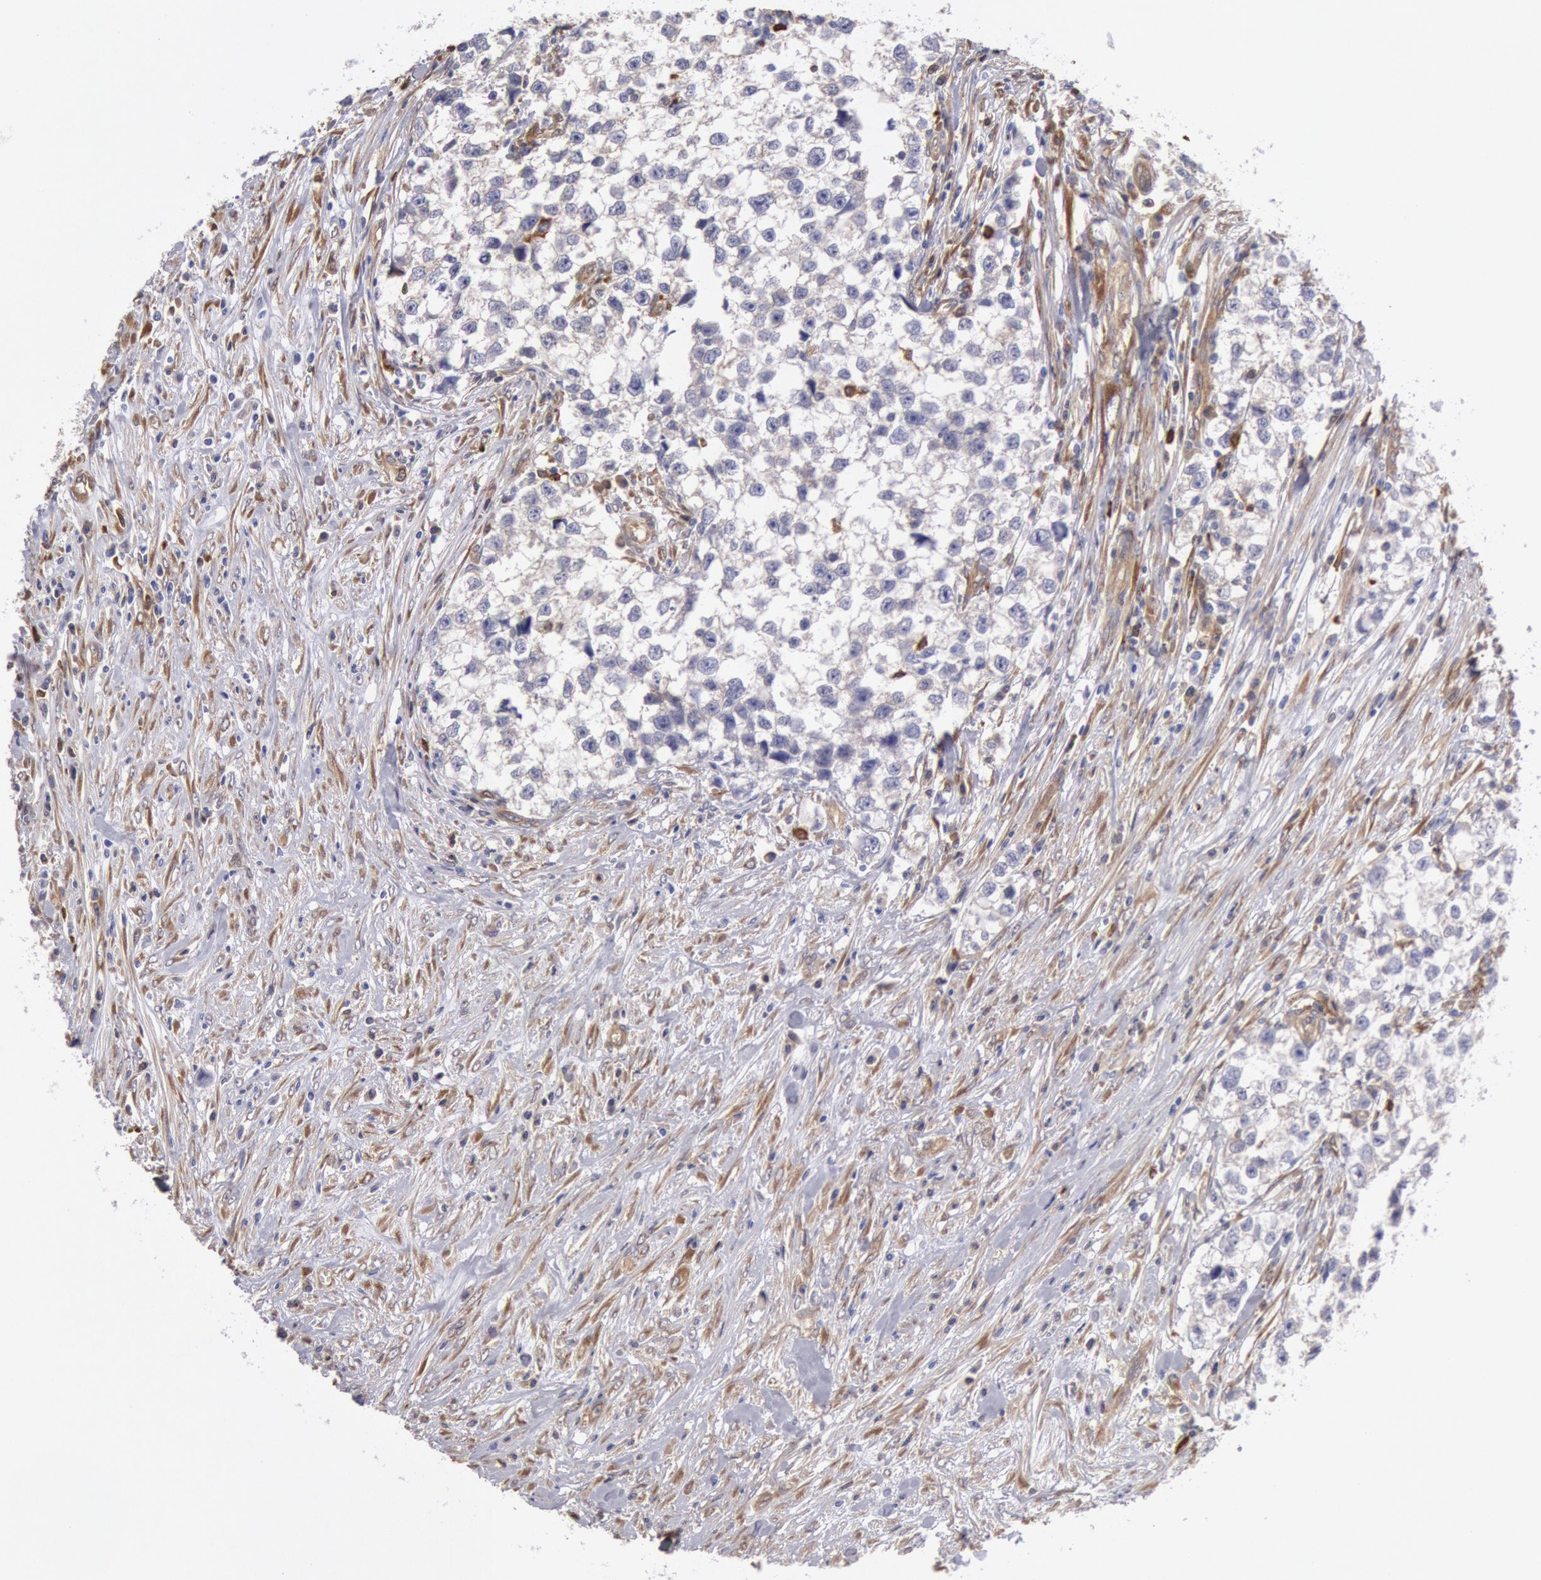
{"staining": {"intensity": "negative", "quantity": "none", "location": "none"}, "tissue": "testis cancer", "cell_type": "Tumor cells", "image_type": "cancer", "snomed": [{"axis": "morphology", "description": "Seminoma, NOS"}, {"axis": "morphology", "description": "Carcinoma, Embryonal, NOS"}, {"axis": "topography", "description": "Testis"}], "caption": "There is no significant staining in tumor cells of seminoma (testis).", "gene": "CCDC50", "patient": {"sex": "male", "age": 30}}